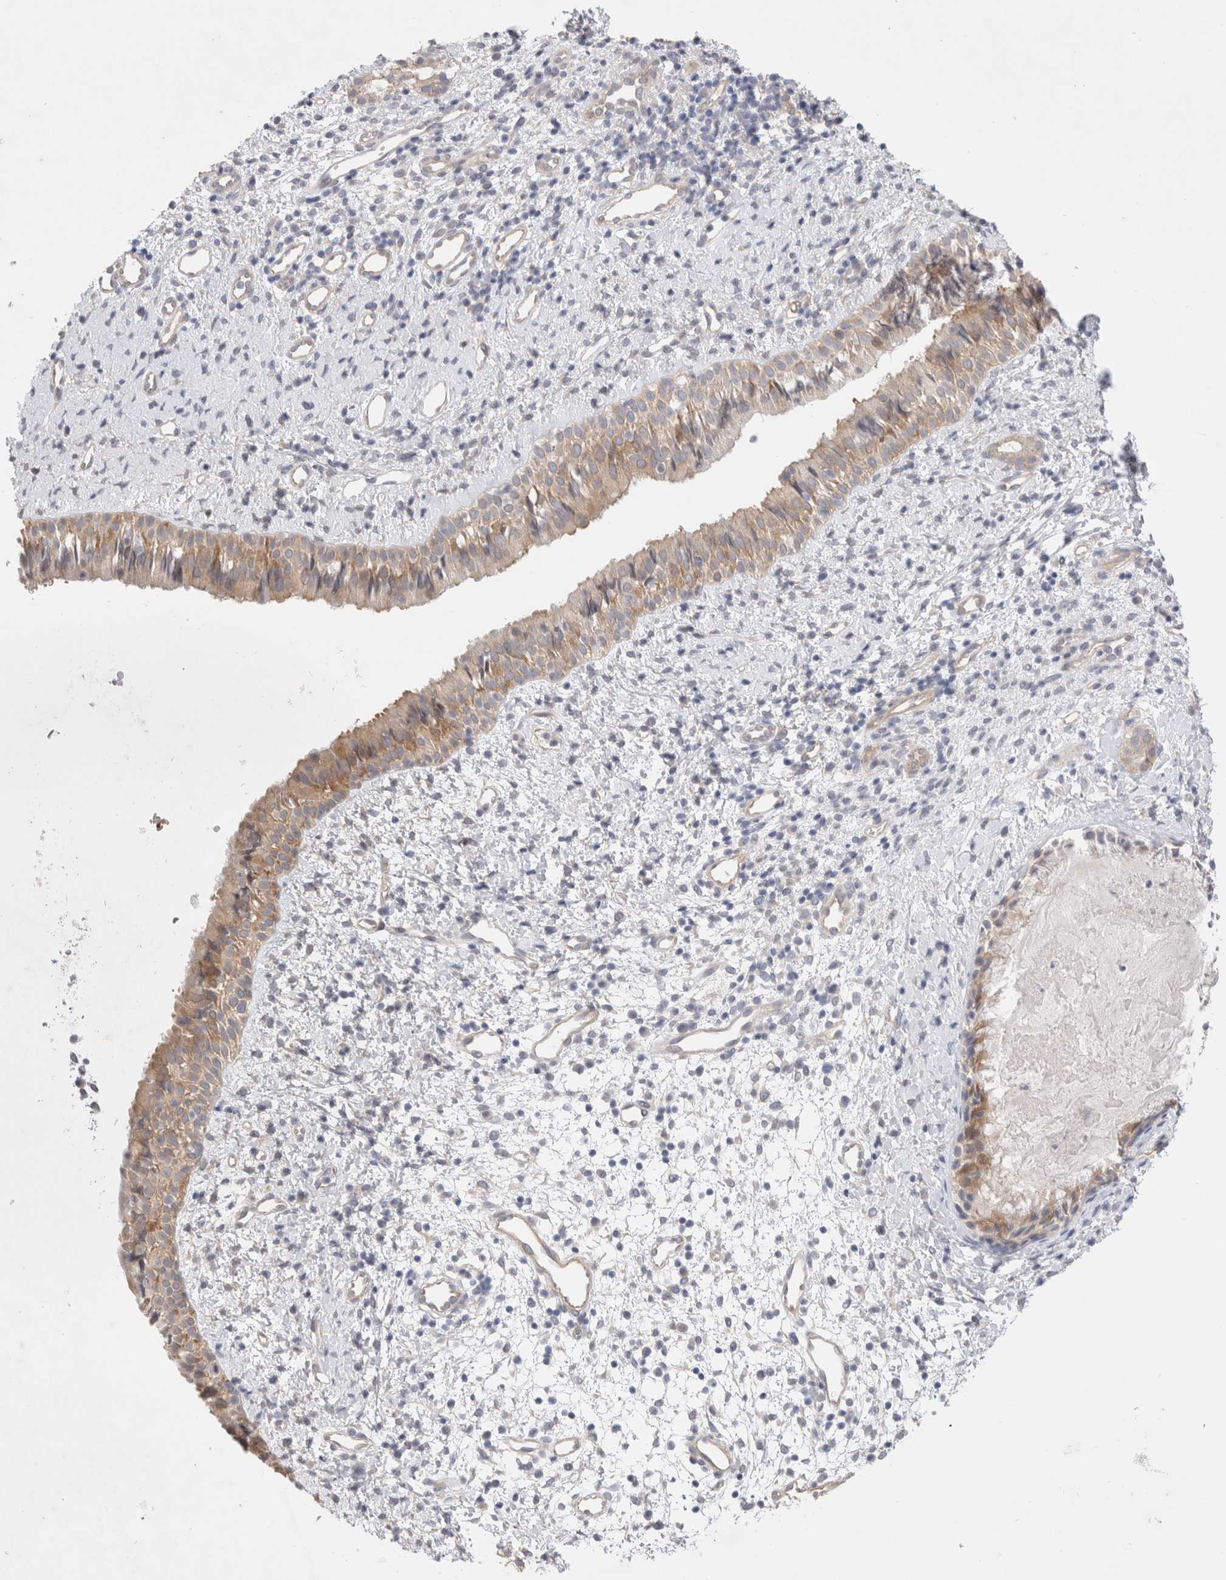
{"staining": {"intensity": "weak", "quantity": ">75%", "location": "cytoplasmic/membranous"}, "tissue": "nasopharynx", "cell_type": "Respiratory epithelial cells", "image_type": "normal", "snomed": [{"axis": "morphology", "description": "Normal tissue, NOS"}, {"axis": "topography", "description": "Nasopharynx"}], "caption": "Immunohistochemical staining of benign human nasopharynx reveals >75% levels of weak cytoplasmic/membranous protein staining in approximately >75% of respiratory epithelial cells.", "gene": "WIPF2", "patient": {"sex": "male", "age": 22}}